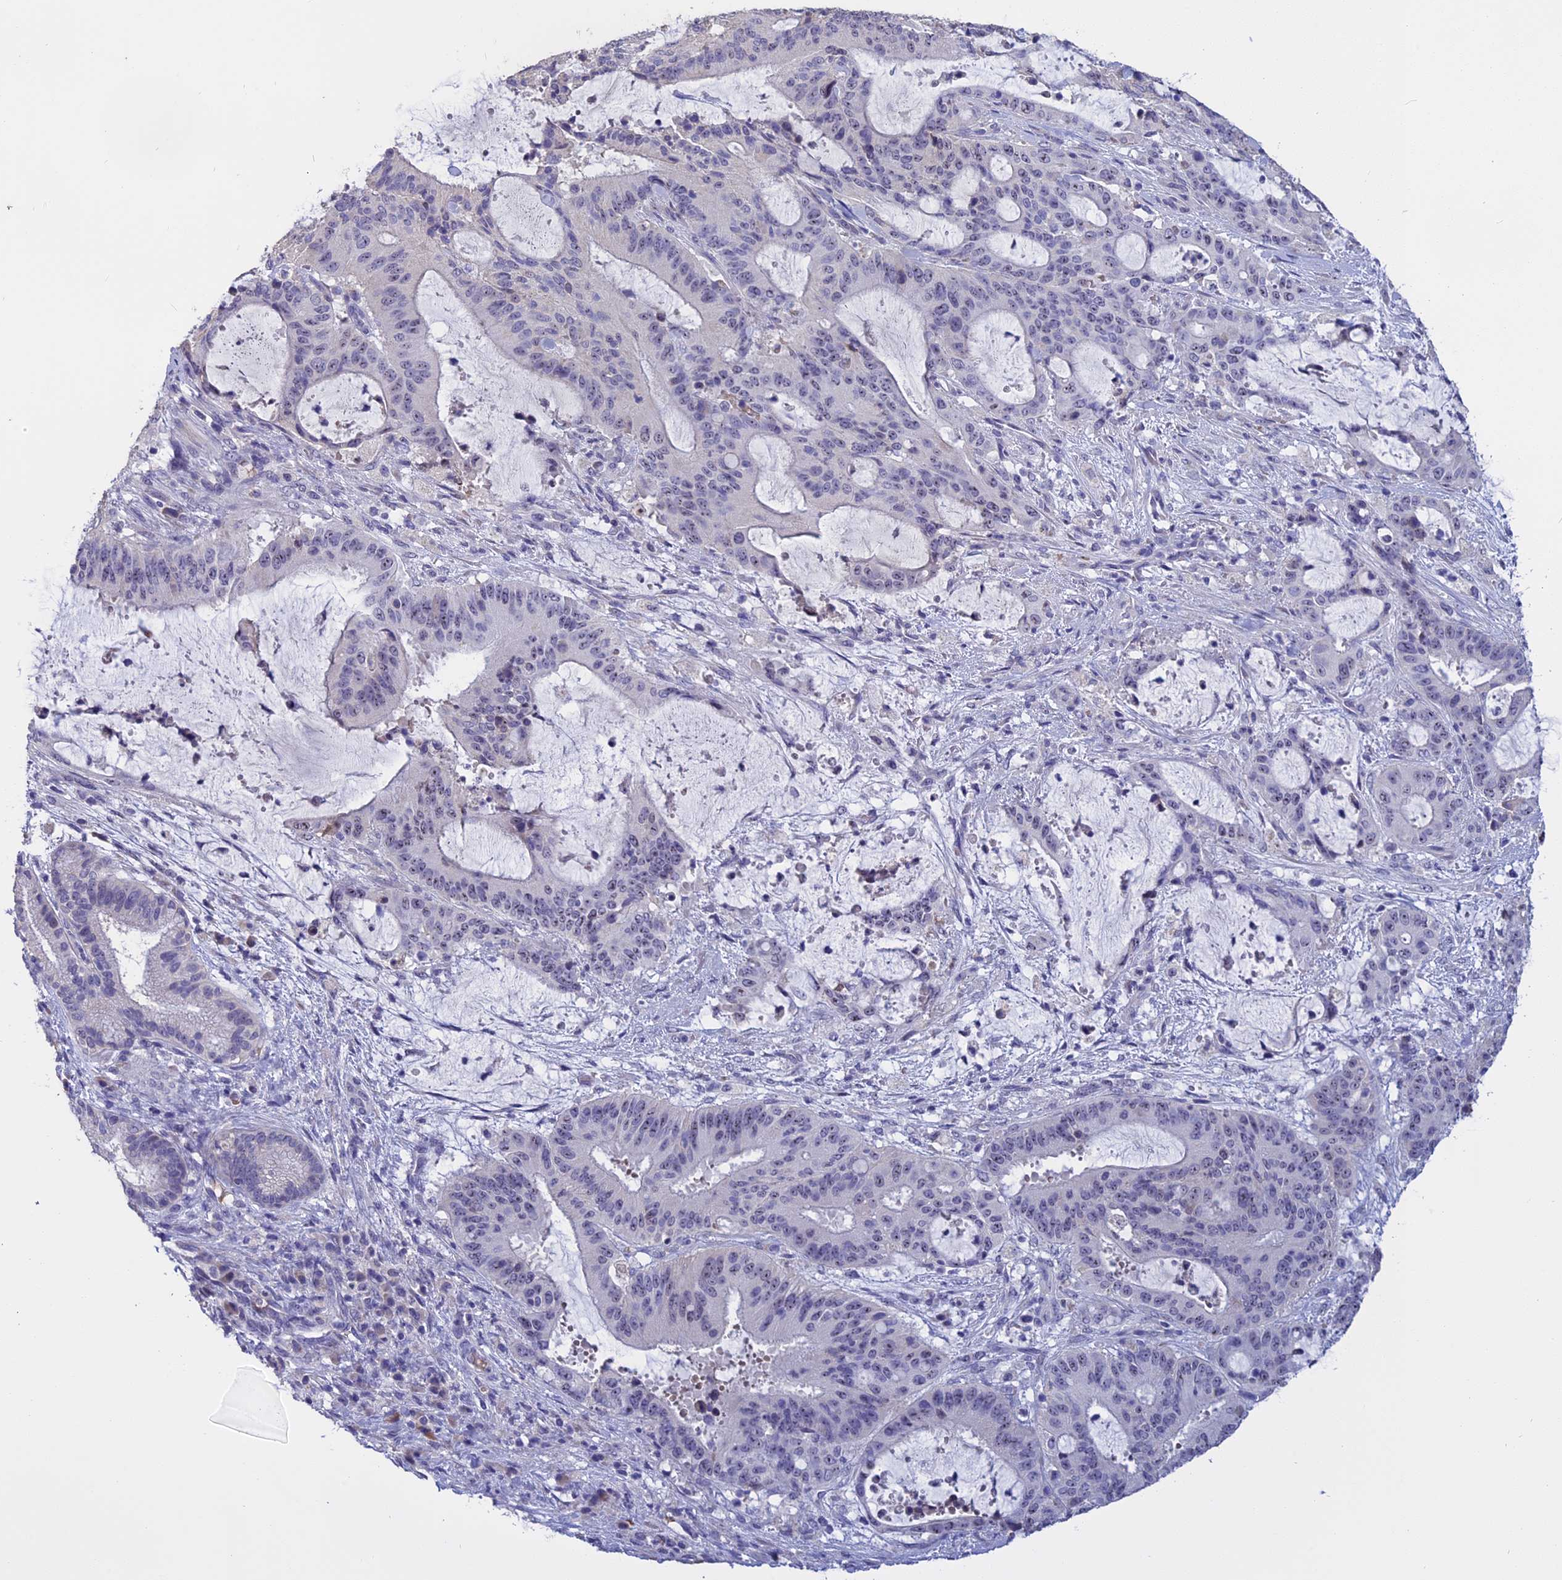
{"staining": {"intensity": "negative", "quantity": "none", "location": "none"}, "tissue": "liver cancer", "cell_type": "Tumor cells", "image_type": "cancer", "snomed": [{"axis": "morphology", "description": "Normal tissue, NOS"}, {"axis": "morphology", "description": "Cholangiocarcinoma"}, {"axis": "topography", "description": "Liver"}, {"axis": "topography", "description": "Peripheral nerve tissue"}], "caption": "Immunohistochemical staining of human liver cancer shows no significant expression in tumor cells. (Brightfield microscopy of DAB (3,3'-diaminobenzidine) IHC at high magnification).", "gene": "KNOP1", "patient": {"sex": "female", "age": 73}}